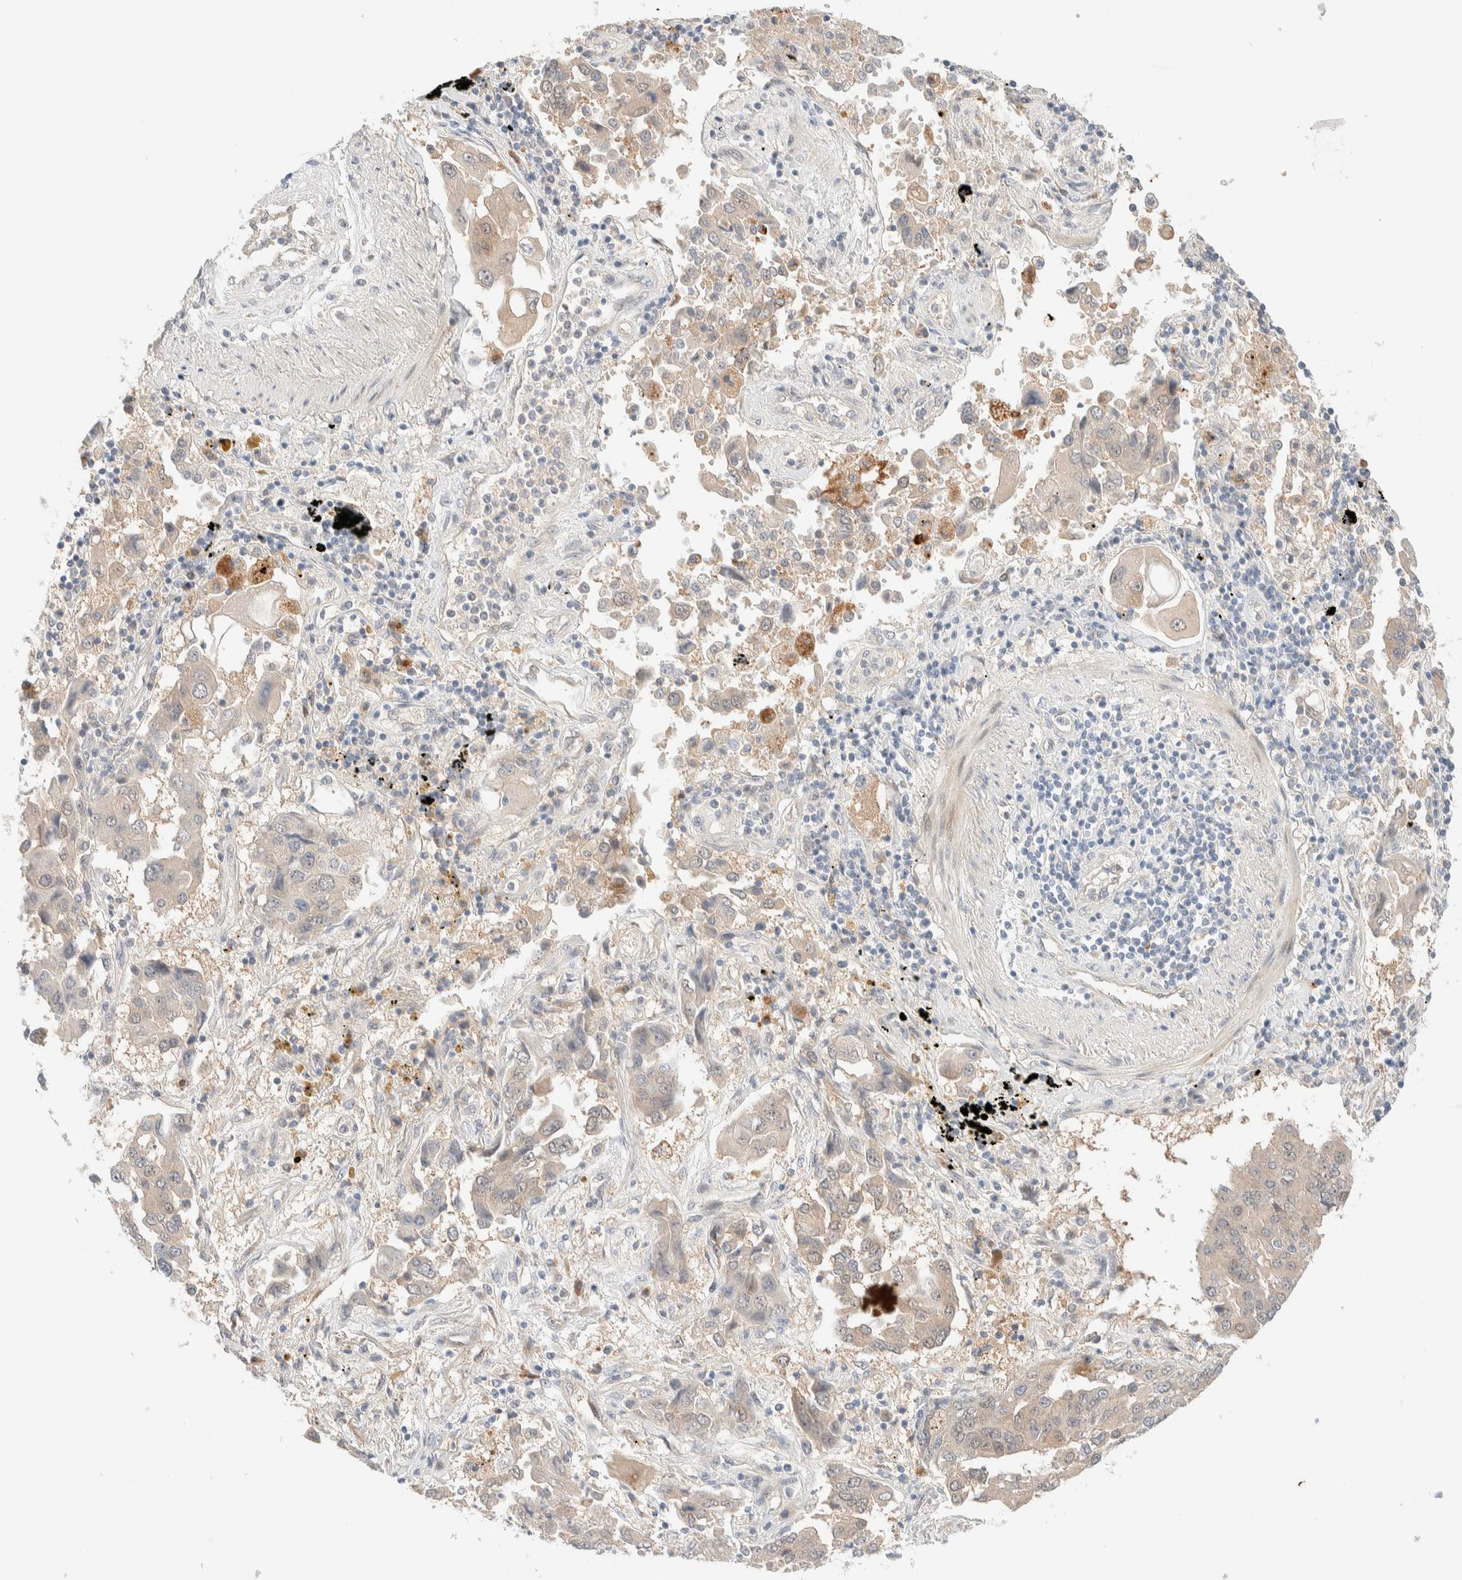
{"staining": {"intensity": "weak", "quantity": "25%-75%", "location": "cytoplasmic/membranous"}, "tissue": "lung cancer", "cell_type": "Tumor cells", "image_type": "cancer", "snomed": [{"axis": "morphology", "description": "Adenocarcinoma, NOS"}, {"axis": "topography", "description": "Lung"}], "caption": "A photomicrograph showing weak cytoplasmic/membranous positivity in approximately 25%-75% of tumor cells in lung adenocarcinoma, as visualized by brown immunohistochemical staining.", "gene": "CHKA", "patient": {"sex": "female", "age": 65}}